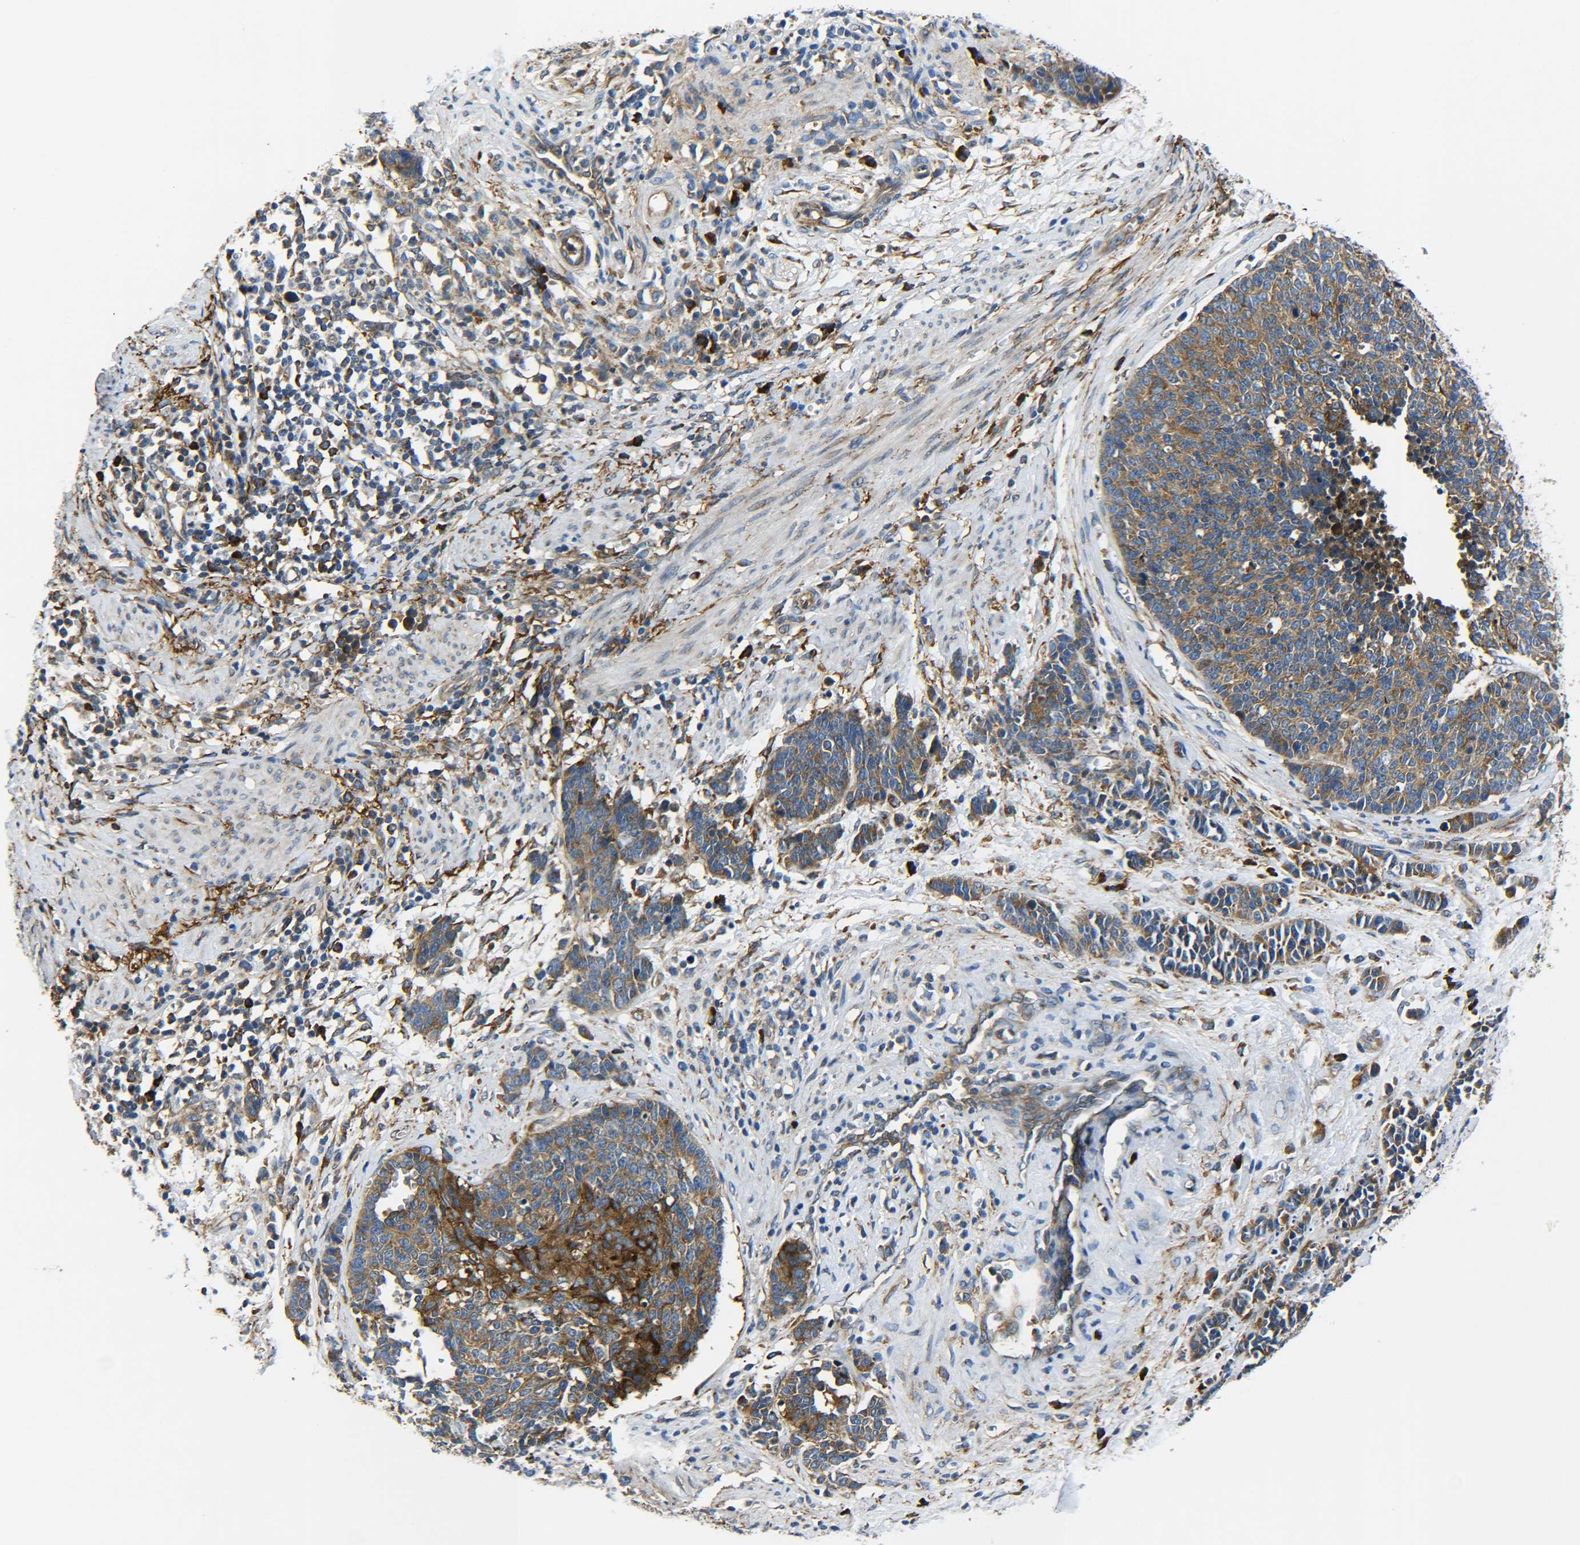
{"staining": {"intensity": "moderate", "quantity": ">75%", "location": "cytoplasmic/membranous"}, "tissue": "cervical cancer", "cell_type": "Tumor cells", "image_type": "cancer", "snomed": [{"axis": "morphology", "description": "Squamous cell carcinoma, NOS"}, {"axis": "topography", "description": "Cervix"}], "caption": "Immunohistochemistry image of neoplastic tissue: human cervical squamous cell carcinoma stained using IHC shows medium levels of moderate protein expression localized specifically in the cytoplasmic/membranous of tumor cells, appearing as a cytoplasmic/membranous brown color.", "gene": "PREB", "patient": {"sex": "female", "age": 35}}